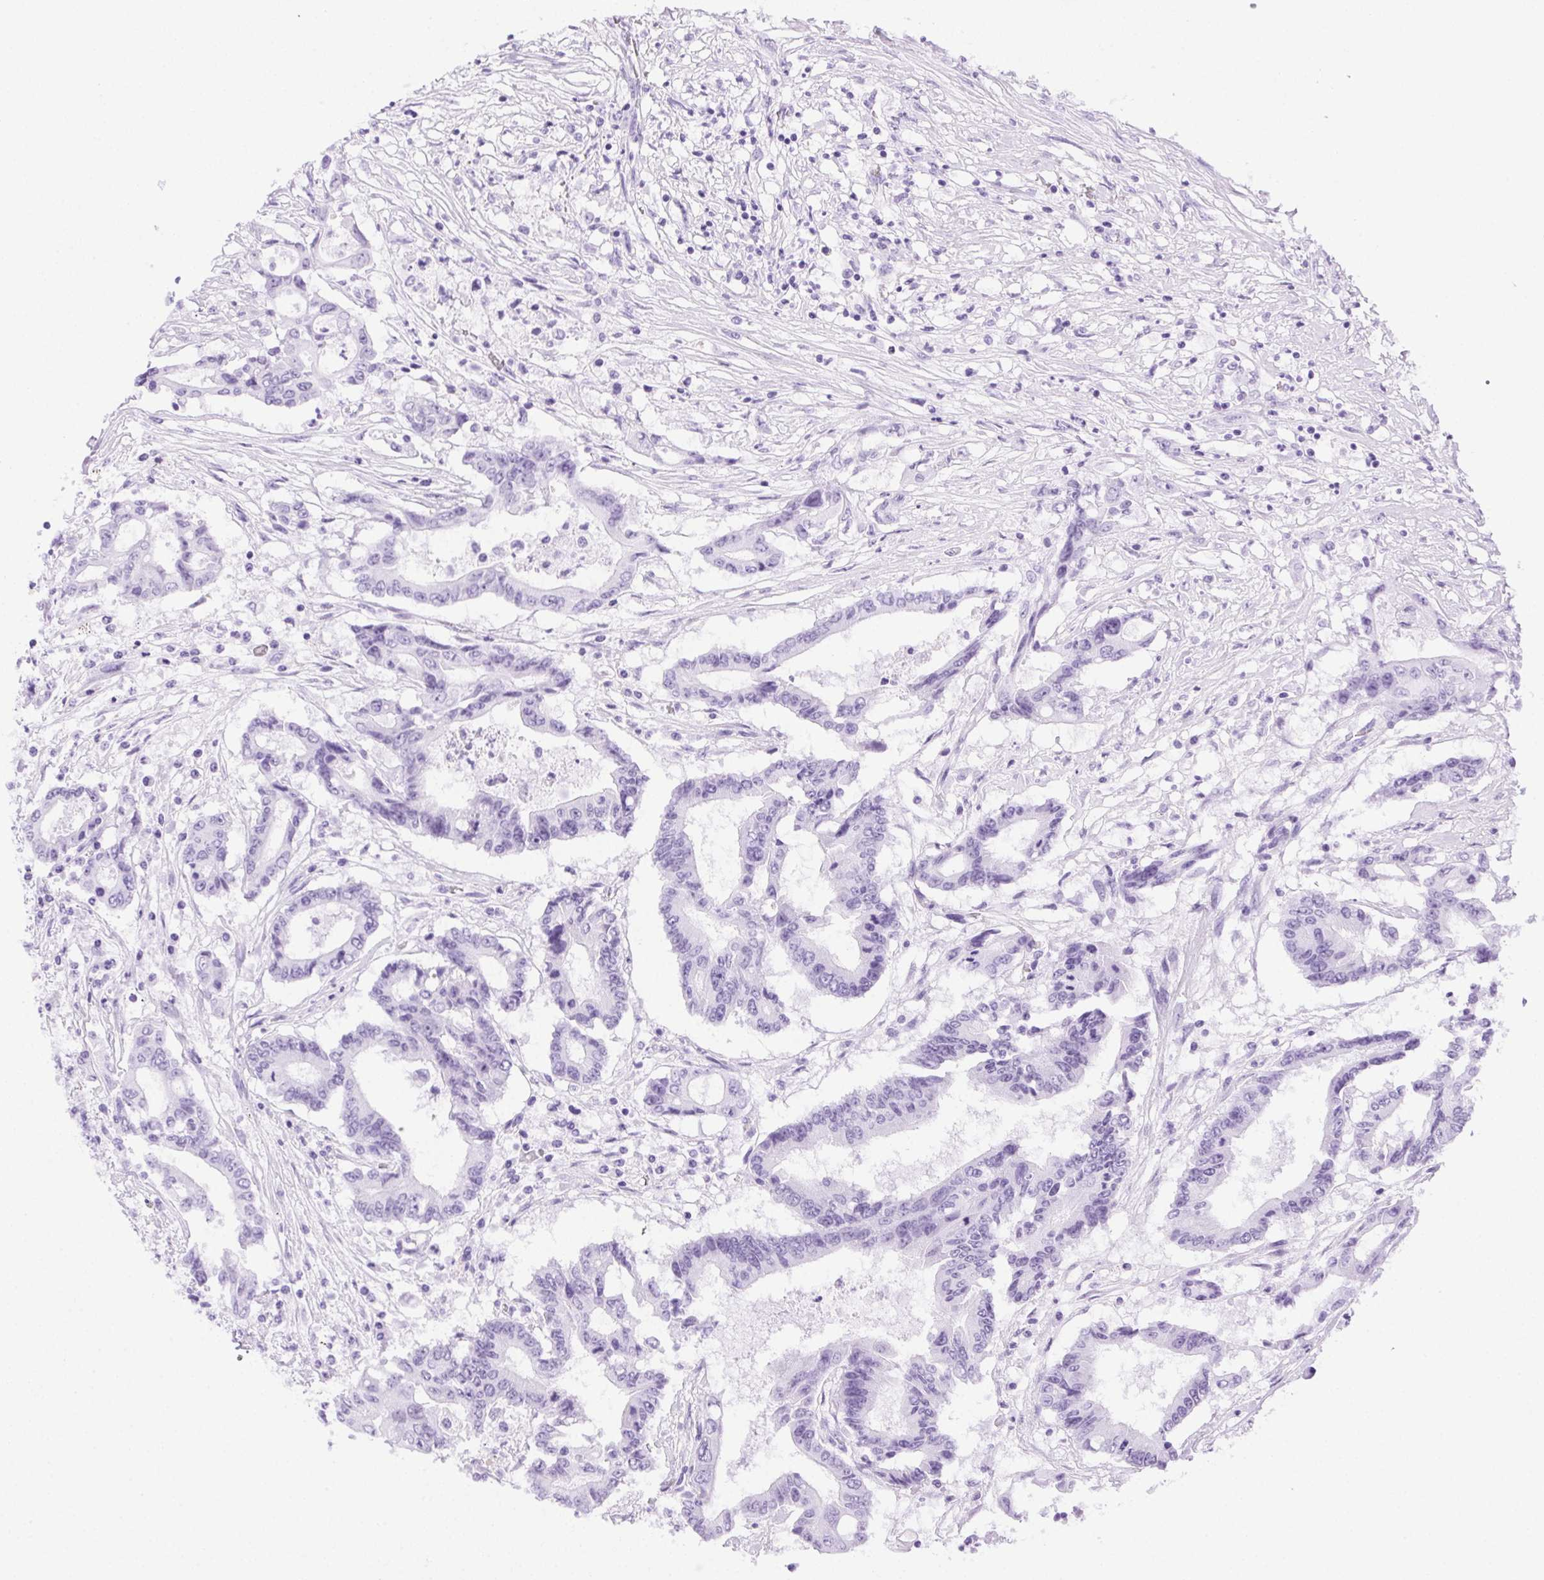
{"staining": {"intensity": "negative", "quantity": "none", "location": "none"}, "tissue": "colorectal cancer", "cell_type": "Tumor cells", "image_type": "cancer", "snomed": [{"axis": "morphology", "description": "Adenocarcinoma, NOS"}, {"axis": "topography", "description": "Rectum"}], "caption": "DAB (3,3'-diaminobenzidine) immunohistochemical staining of human adenocarcinoma (colorectal) demonstrates no significant staining in tumor cells.", "gene": "CLDN10", "patient": {"sex": "male", "age": 54}}